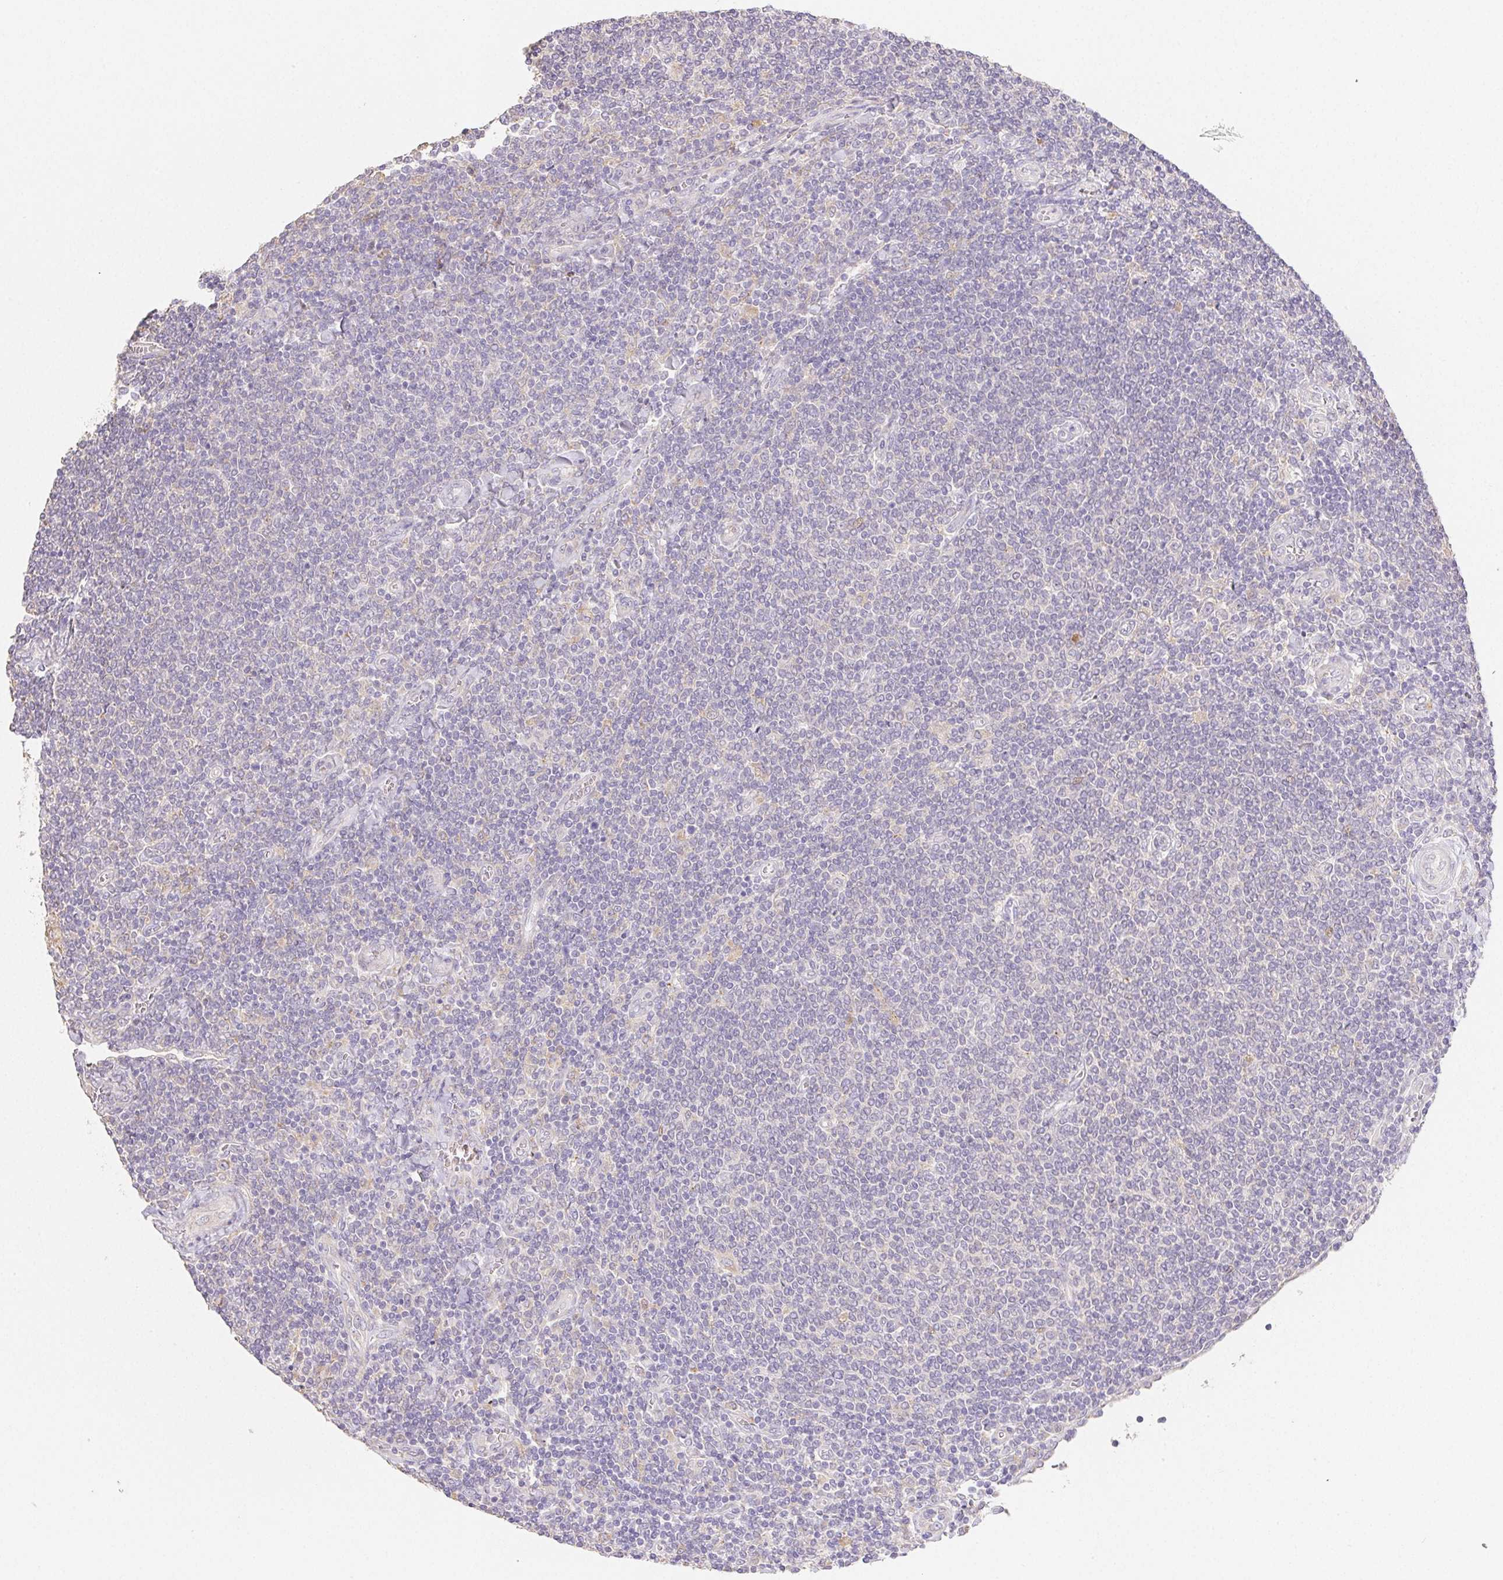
{"staining": {"intensity": "negative", "quantity": "none", "location": "none"}, "tissue": "lymphoma", "cell_type": "Tumor cells", "image_type": "cancer", "snomed": [{"axis": "morphology", "description": "Malignant lymphoma, non-Hodgkin's type, Low grade"}, {"axis": "topography", "description": "Lymph node"}], "caption": "Immunohistochemical staining of human low-grade malignant lymphoma, non-Hodgkin's type shows no significant expression in tumor cells. Nuclei are stained in blue.", "gene": "ACVR1B", "patient": {"sex": "male", "age": 52}}